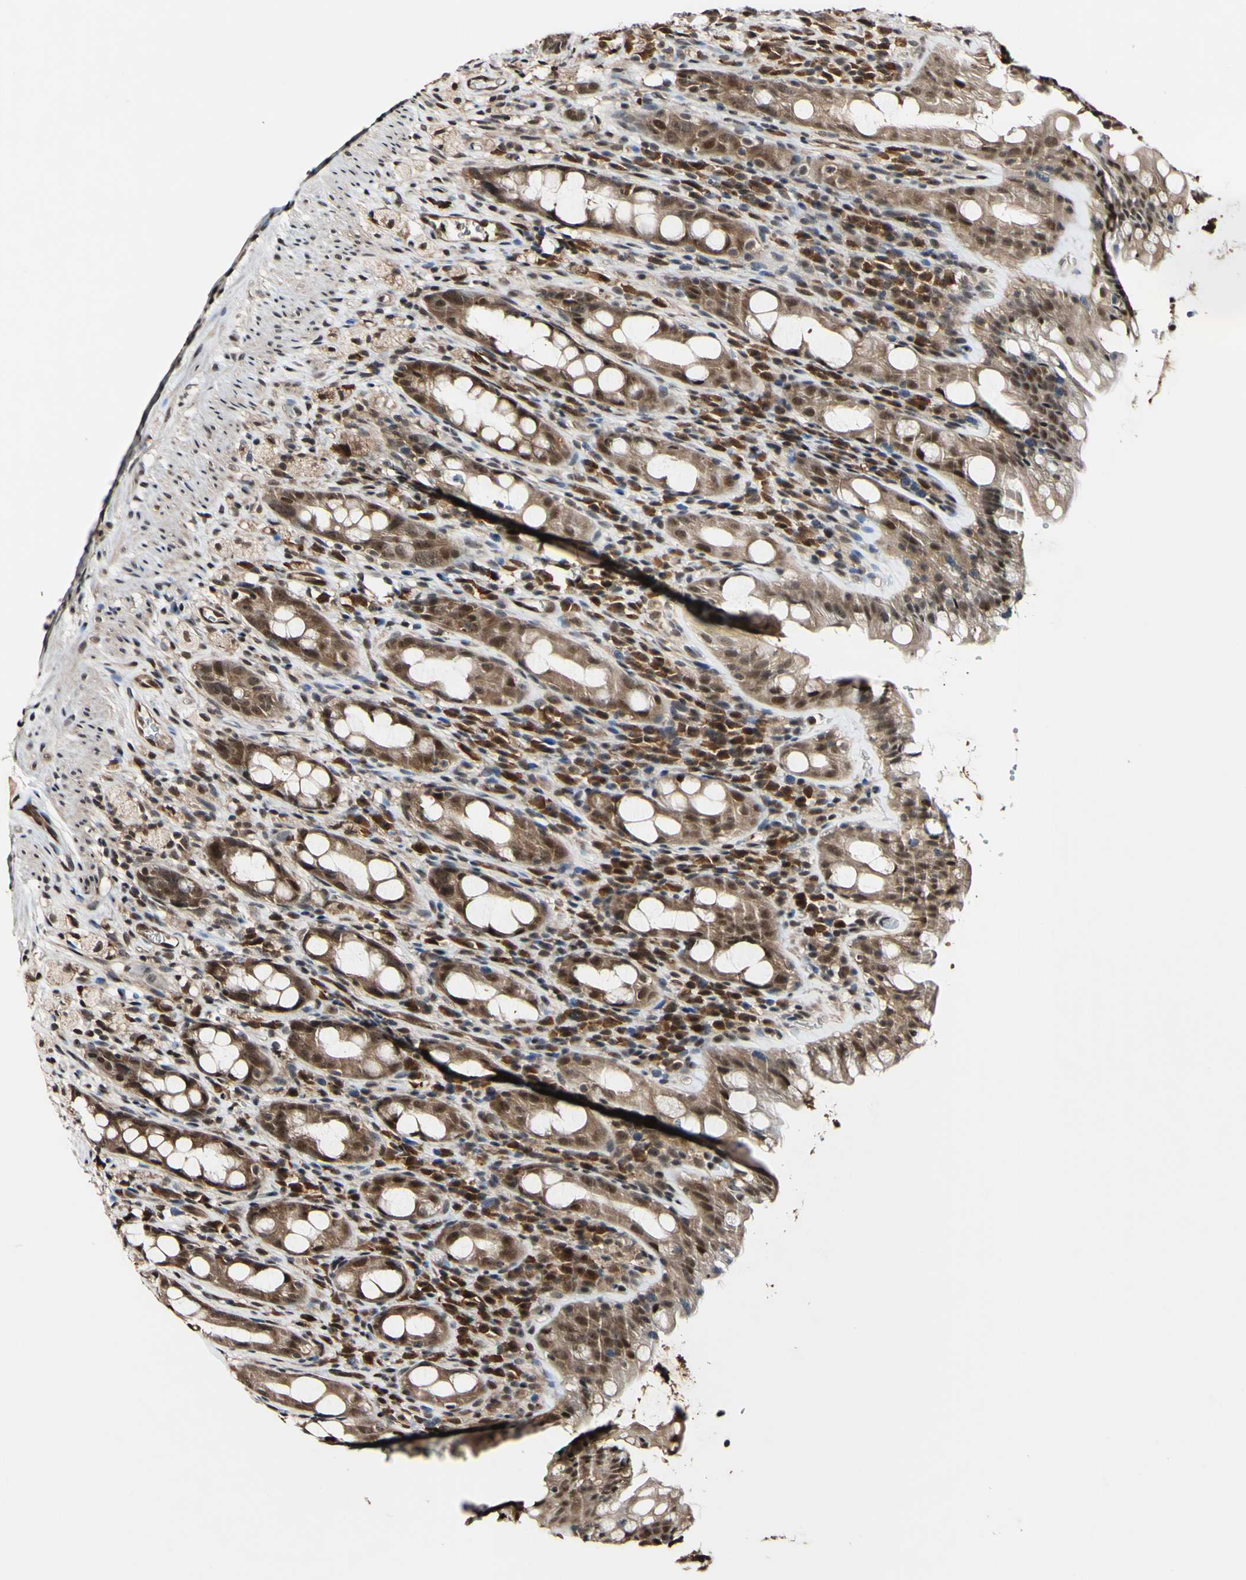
{"staining": {"intensity": "weak", "quantity": ">75%", "location": "cytoplasmic/membranous,nuclear"}, "tissue": "rectum", "cell_type": "Glandular cells", "image_type": "normal", "snomed": [{"axis": "morphology", "description": "Normal tissue, NOS"}, {"axis": "topography", "description": "Rectum"}], "caption": "A photomicrograph showing weak cytoplasmic/membranous,nuclear positivity in approximately >75% of glandular cells in benign rectum, as visualized by brown immunohistochemical staining.", "gene": "PSMD10", "patient": {"sex": "male", "age": 44}}